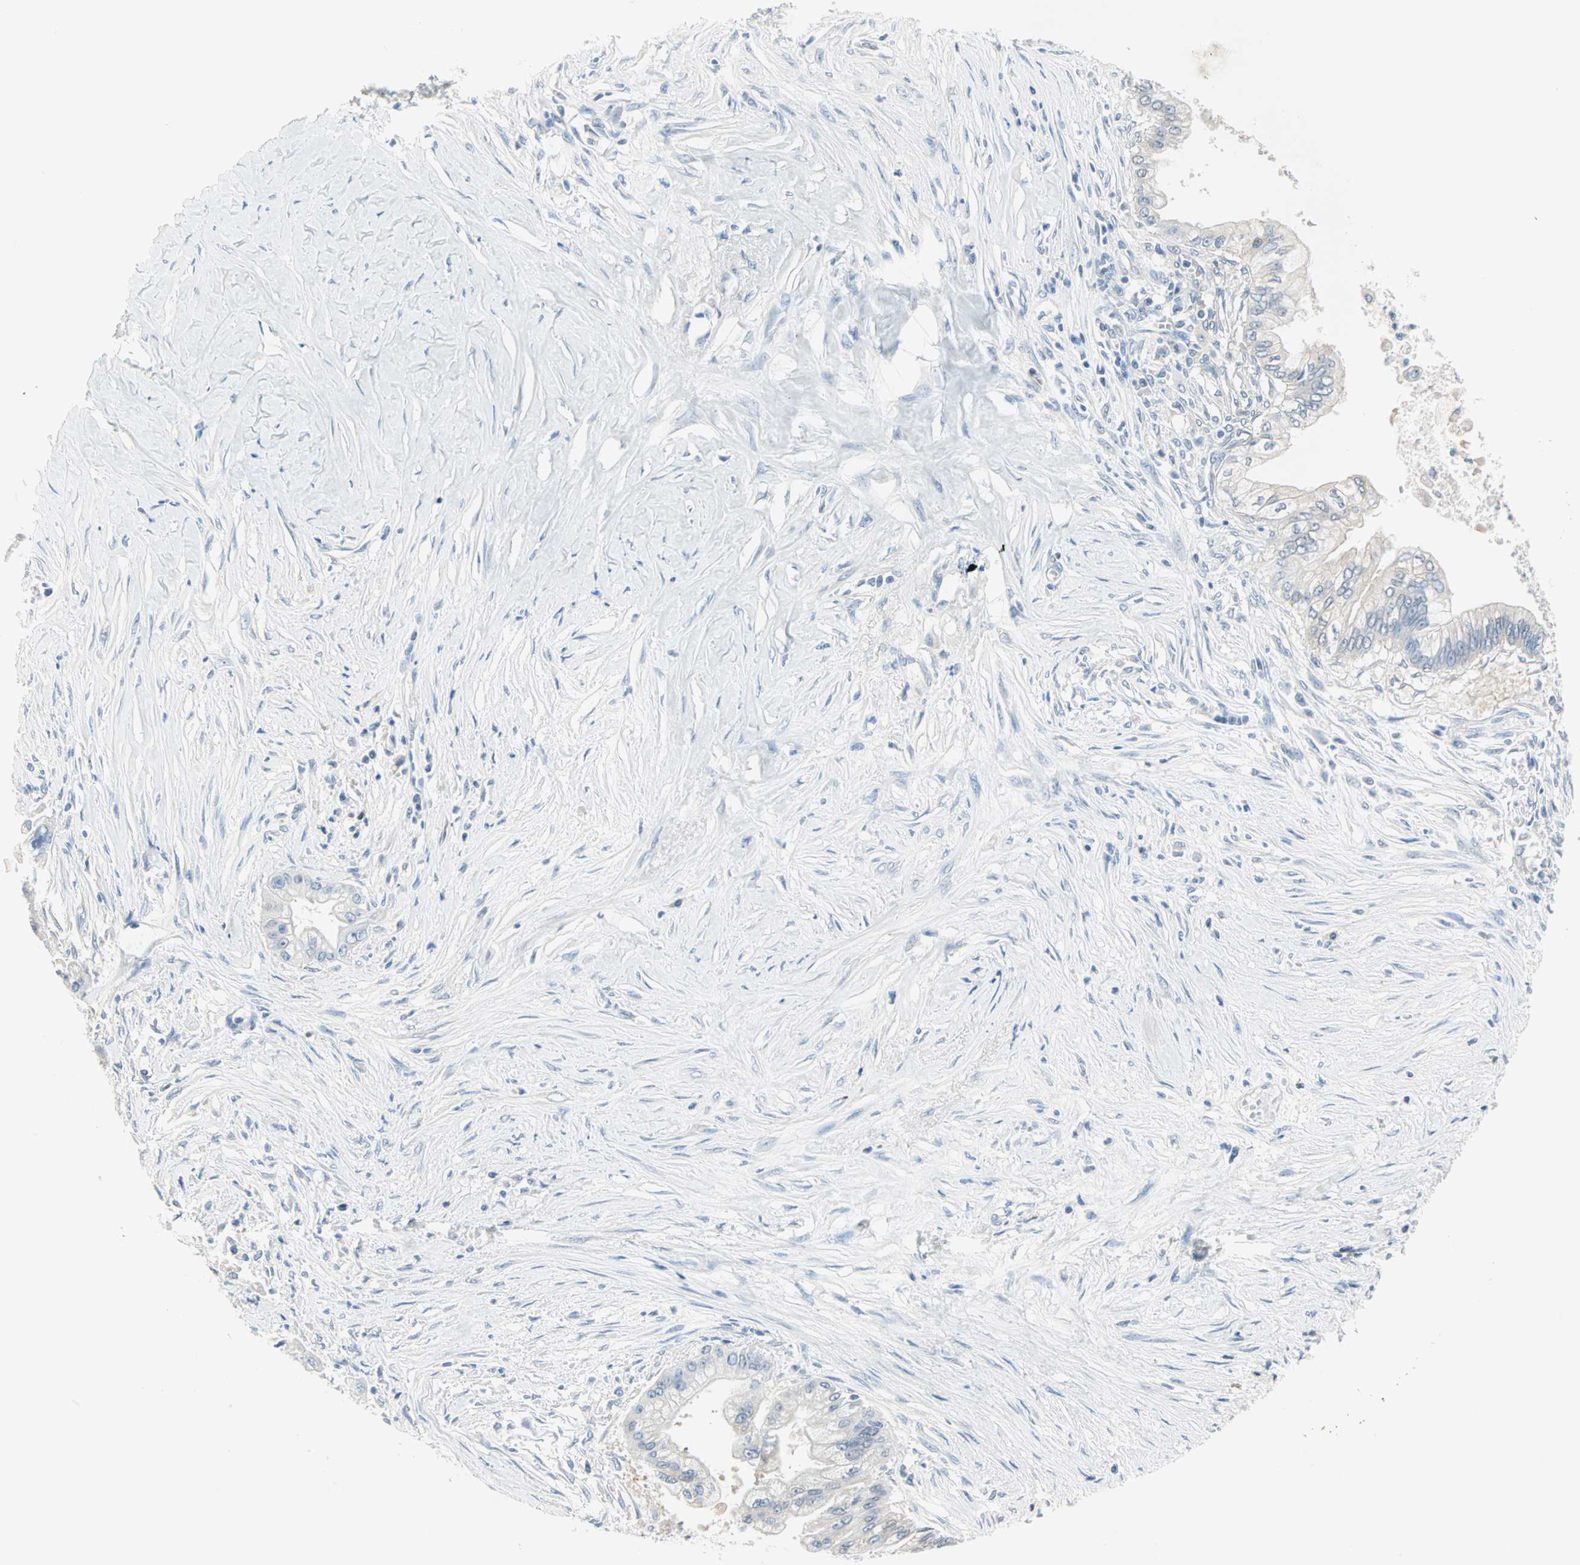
{"staining": {"intensity": "negative", "quantity": "none", "location": "none"}, "tissue": "pancreatic cancer", "cell_type": "Tumor cells", "image_type": "cancer", "snomed": [{"axis": "morphology", "description": "Adenocarcinoma, NOS"}, {"axis": "topography", "description": "Pancreas"}], "caption": "DAB (3,3'-diaminobenzidine) immunohistochemical staining of pancreatic cancer reveals no significant staining in tumor cells.", "gene": "MPI", "patient": {"sex": "male", "age": 59}}